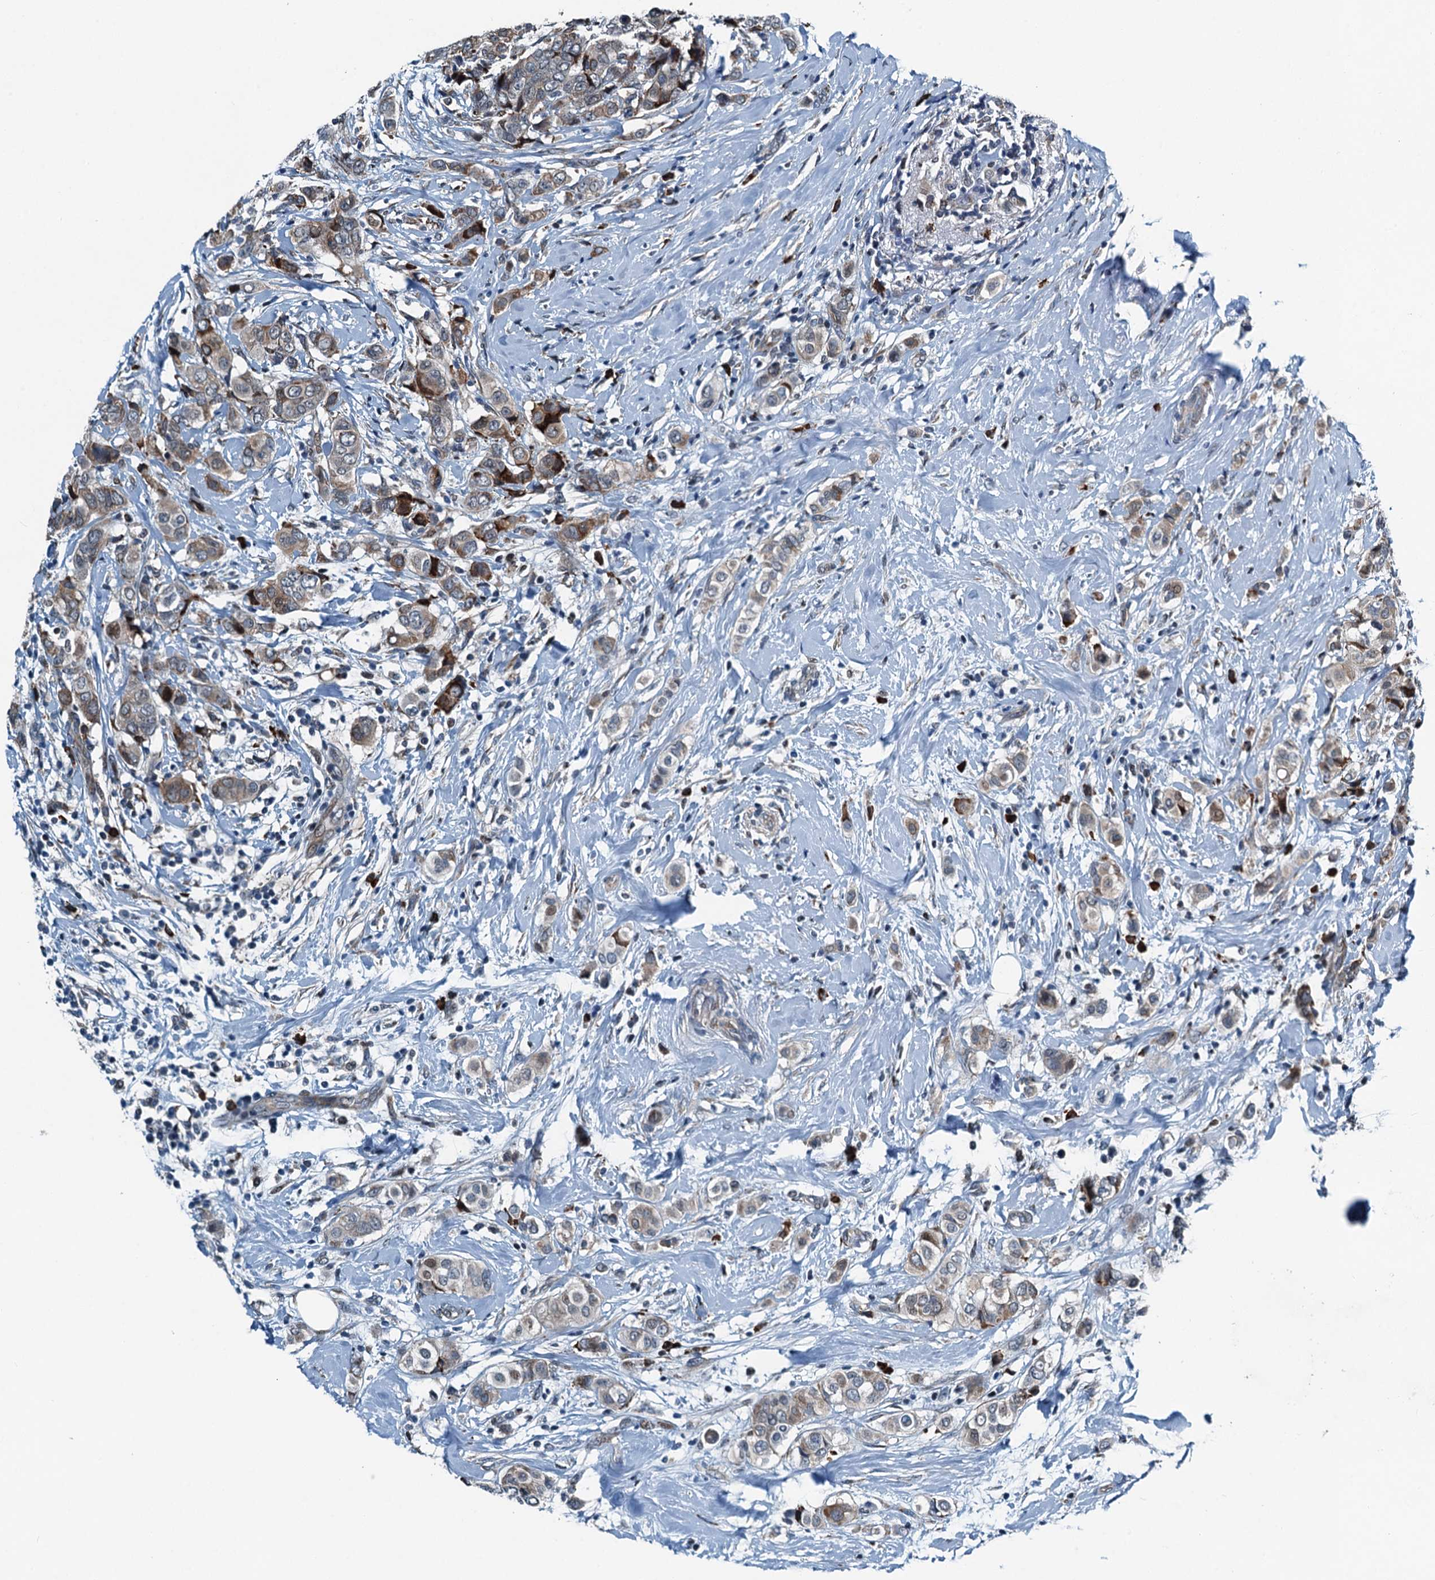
{"staining": {"intensity": "weak", "quantity": "25%-75%", "location": "cytoplasmic/membranous"}, "tissue": "breast cancer", "cell_type": "Tumor cells", "image_type": "cancer", "snomed": [{"axis": "morphology", "description": "Lobular carcinoma"}, {"axis": "topography", "description": "Breast"}], "caption": "Immunohistochemical staining of human breast cancer exhibits low levels of weak cytoplasmic/membranous positivity in about 25%-75% of tumor cells. The protein of interest is shown in brown color, while the nuclei are stained blue.", "gene": "TAMALIN", "patient": {"sex": "female", "age": 51}}